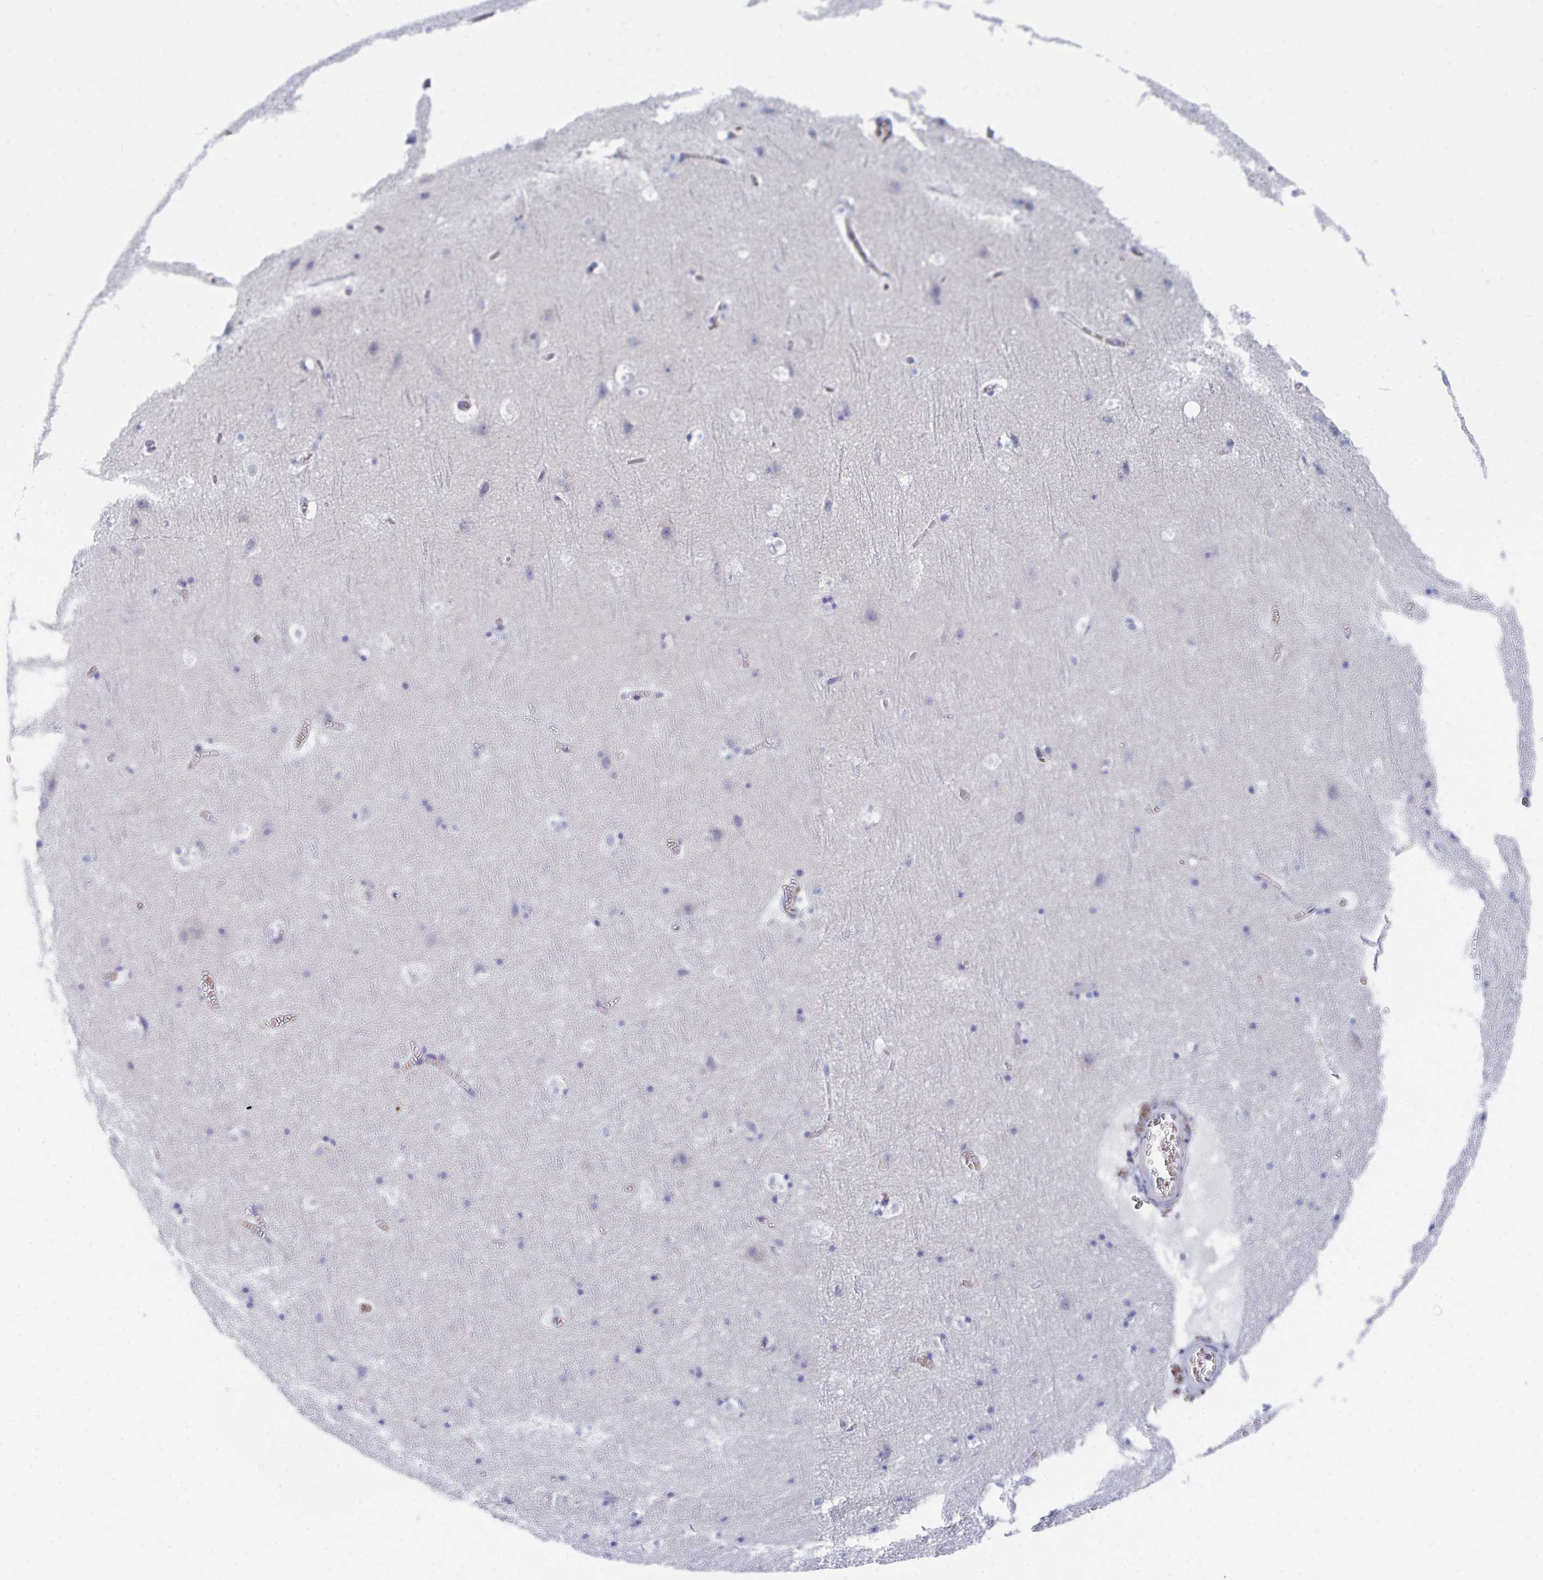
{"staining": {"intensity": "negative", "quantity": "none", "location": "none"}, "tissue": "cerebral cortex", "cell_type": "Endothelial cells", "image_type": "normal", "snomed": [{"axis": "morphology", "description": "Normal tissue, NOS"}, {"axis": "topography", "description": "Cerebral cortex"}], "caption": "Immunohistochemical staining of normal cerebral cortex exhibits no significant staining in endothelial cells.", "gene": "MROH2B", "patient": {"sex": "female", "age": 42}}